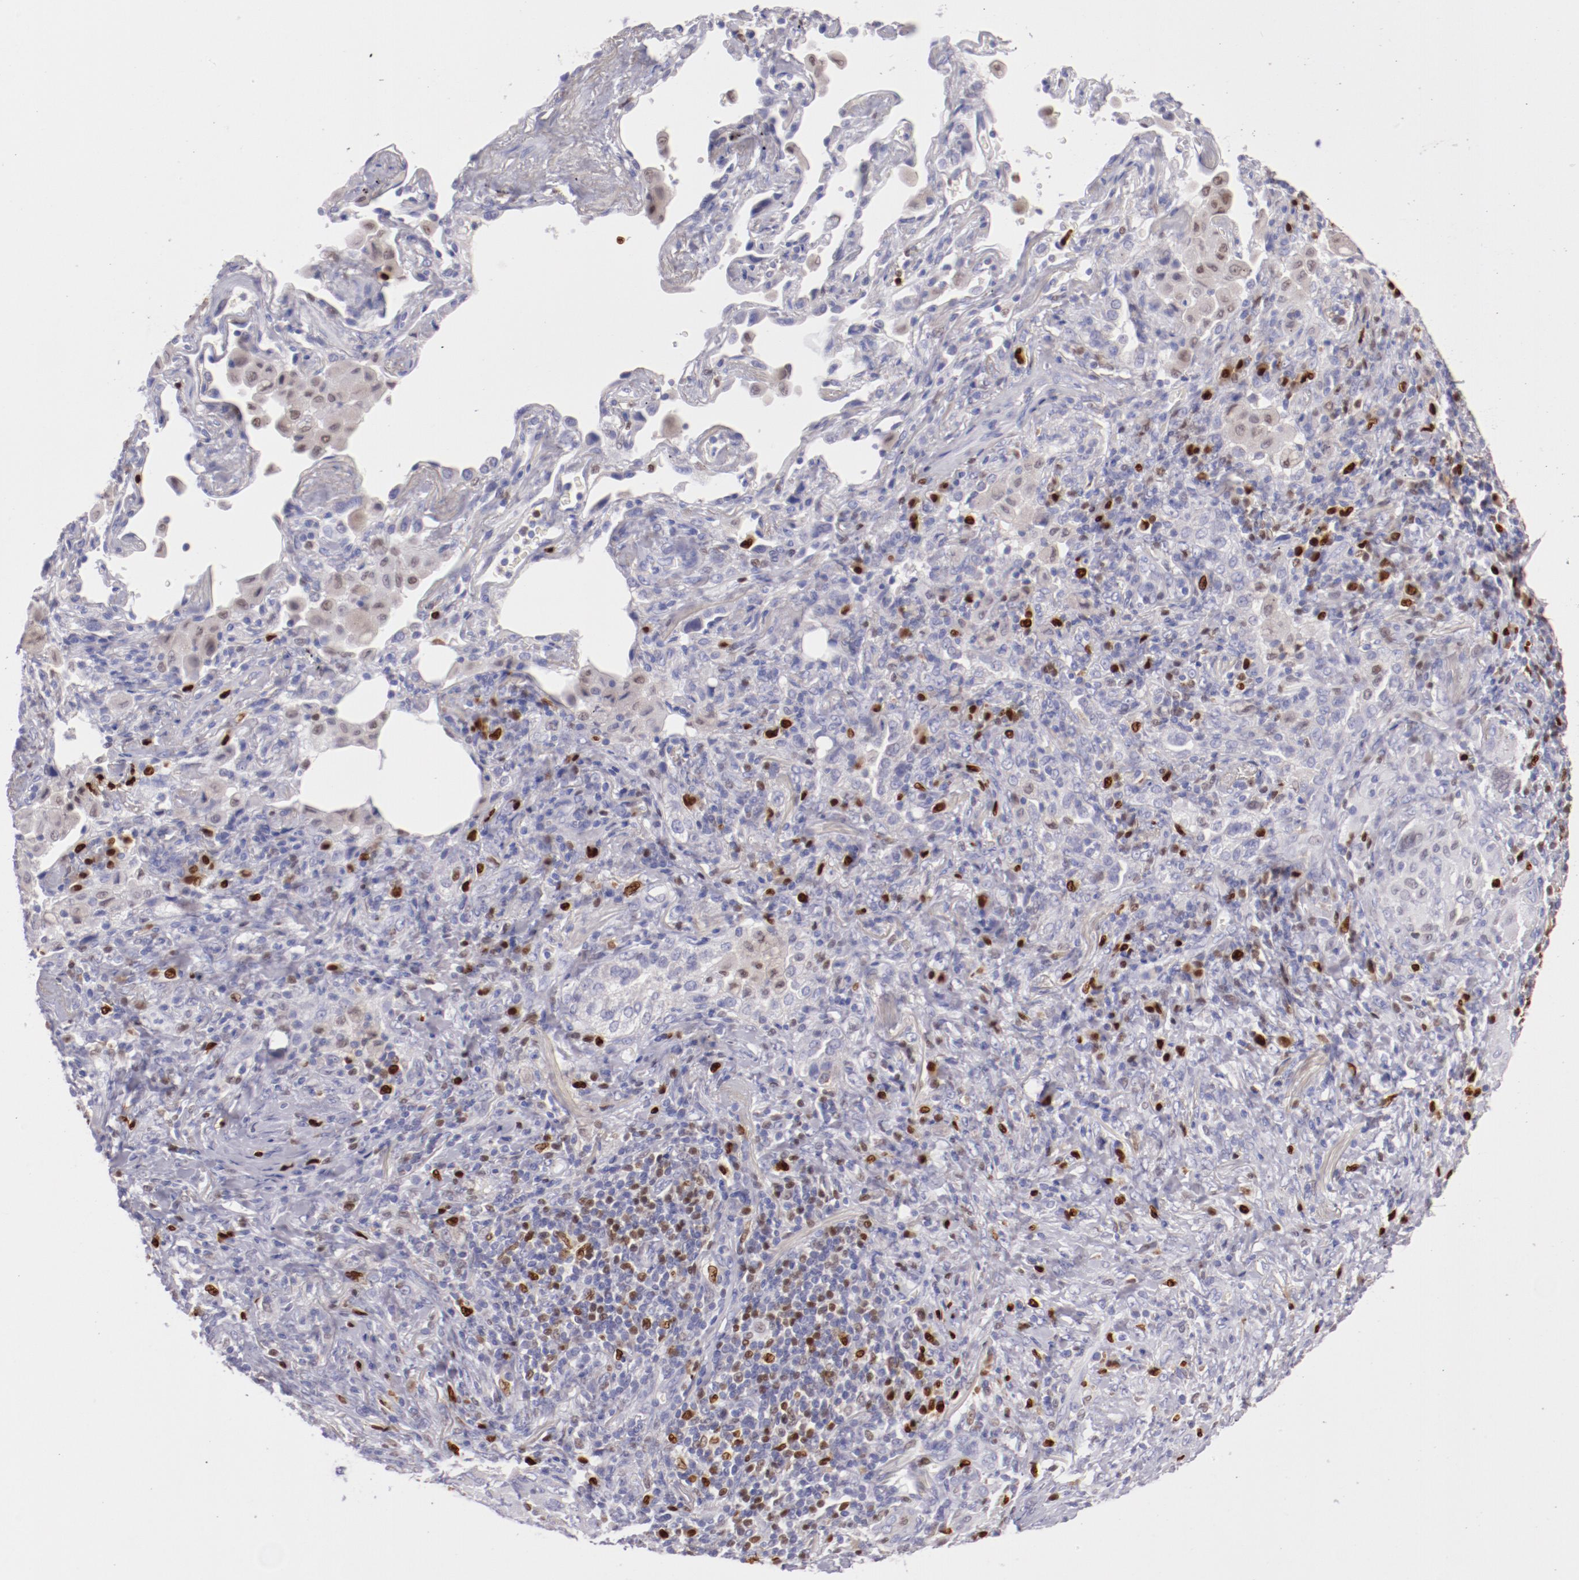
{"staining": {"intensity": "negative", "quantity": "none", "location": "none"}, "tissue": "lung cancer", "cell_type": "Tumor cells", "image_type": "cancer", "snomed": [{"axis": "morphology", "description": "Squamous cell carcinoma, NOS"}, {"axis": "topography", "description": "Lung"}], "caption": "High magnification brightfield microscopy of squamous cell carcinoma (lung) stained with DAB (3,3'-diaminobenzidine) (brown) and counterstained with hematoxylin (blue): tumor cells show no significant positivity.", "gene": "IRF8", "patient": {"sex": "female", "age": 67}}